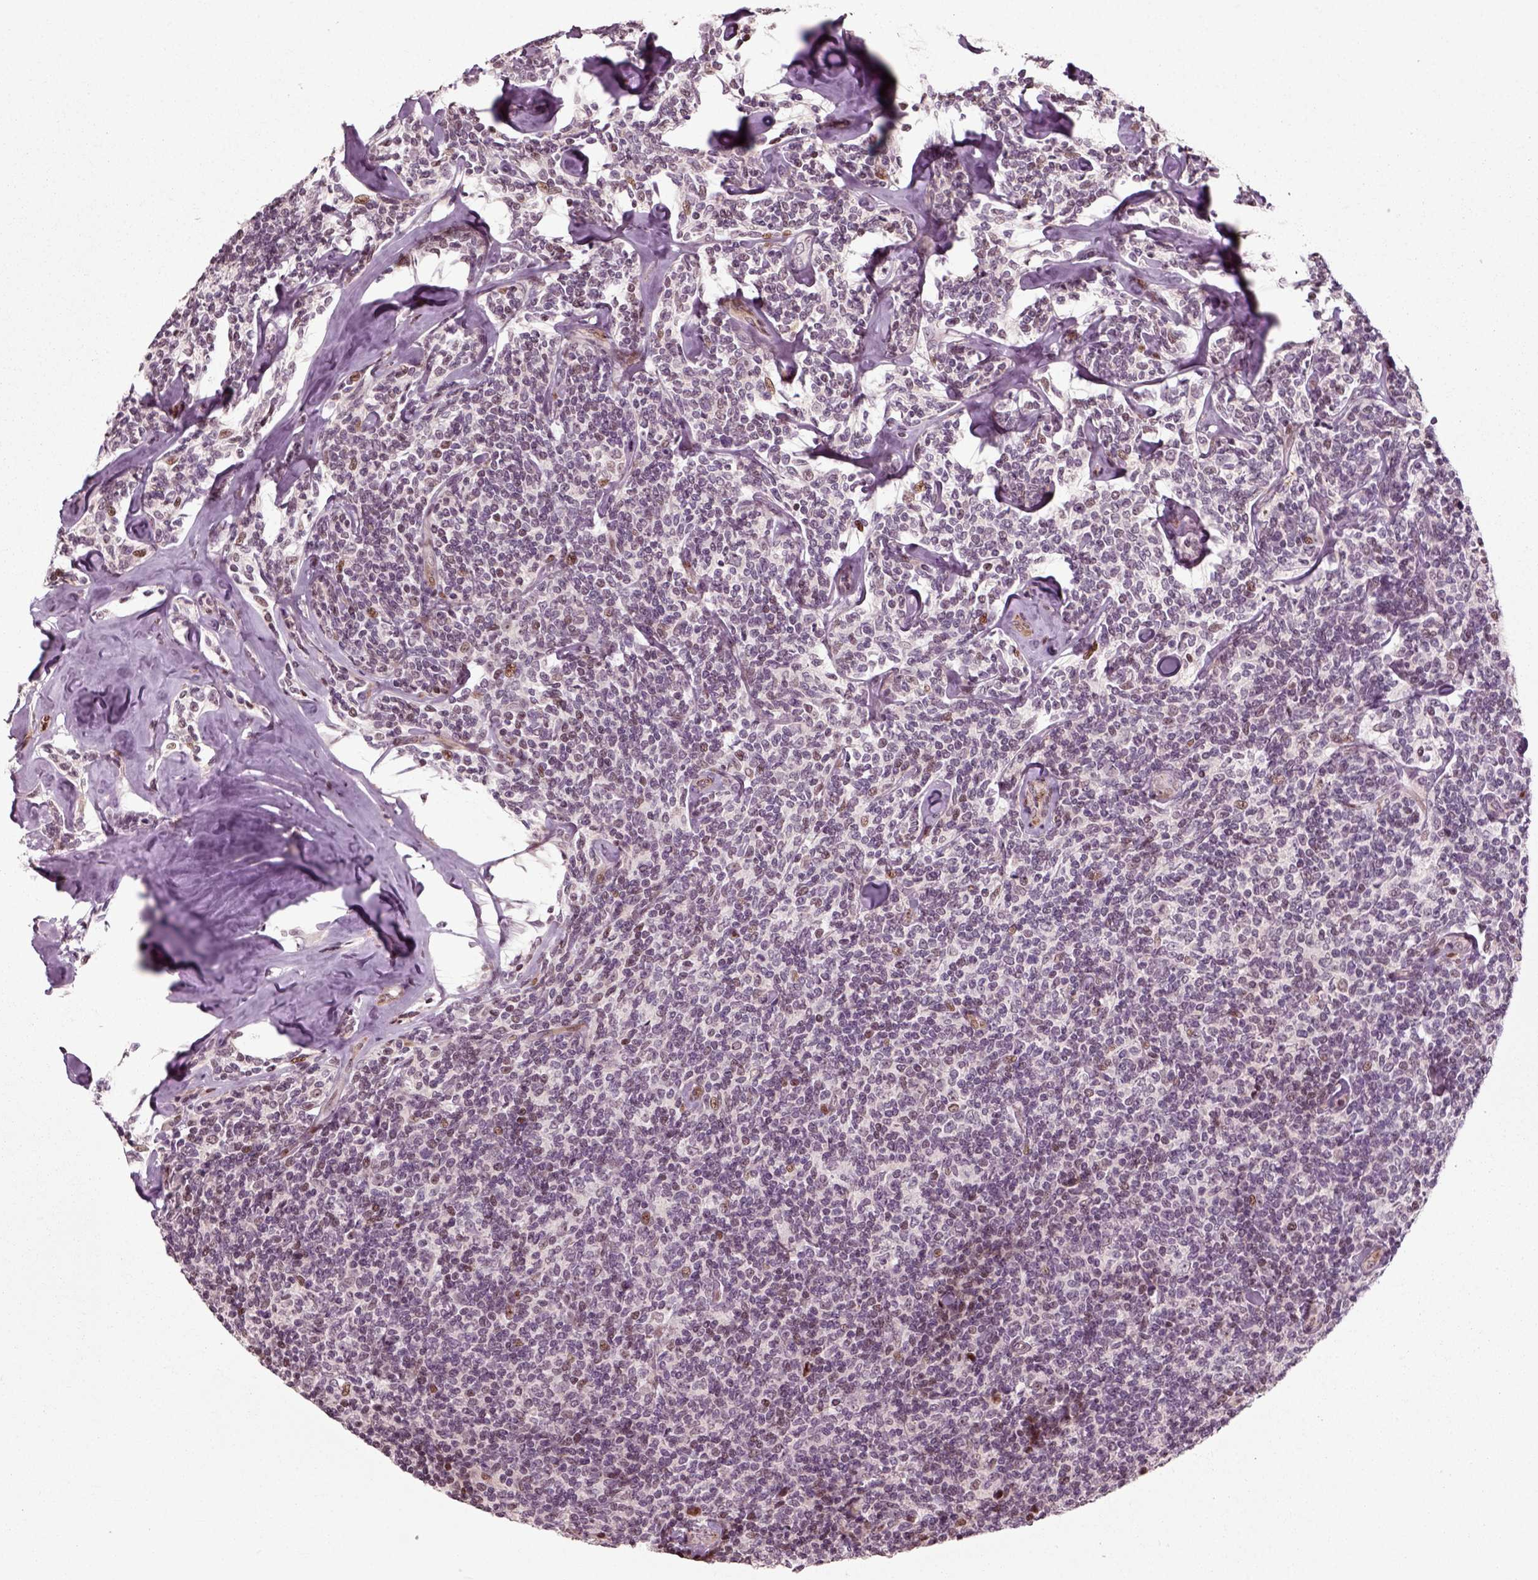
{"staining": {"intensity": "negative", "quantity": "none", "location": "none"}, "tissue": "lymphoma", "cell_type": "Tumor cells", "image_type": "cancer", "snomed": [{"axis": "morphology", "description": "Malignant lymphoma, non-Hodgkin's type, Low grade"}, {"axis": "topography", "description": "Lymph node"}], "caption": "DAB (3,3'-diaminobenzidine) immunohistochemical staining of lymphoma shows no significant positivity in tumor cells. (DAB IHC with hematoxylin counter stain).", "gene": "CDC14A", "patient": {"sex": "female", "age": 56}}